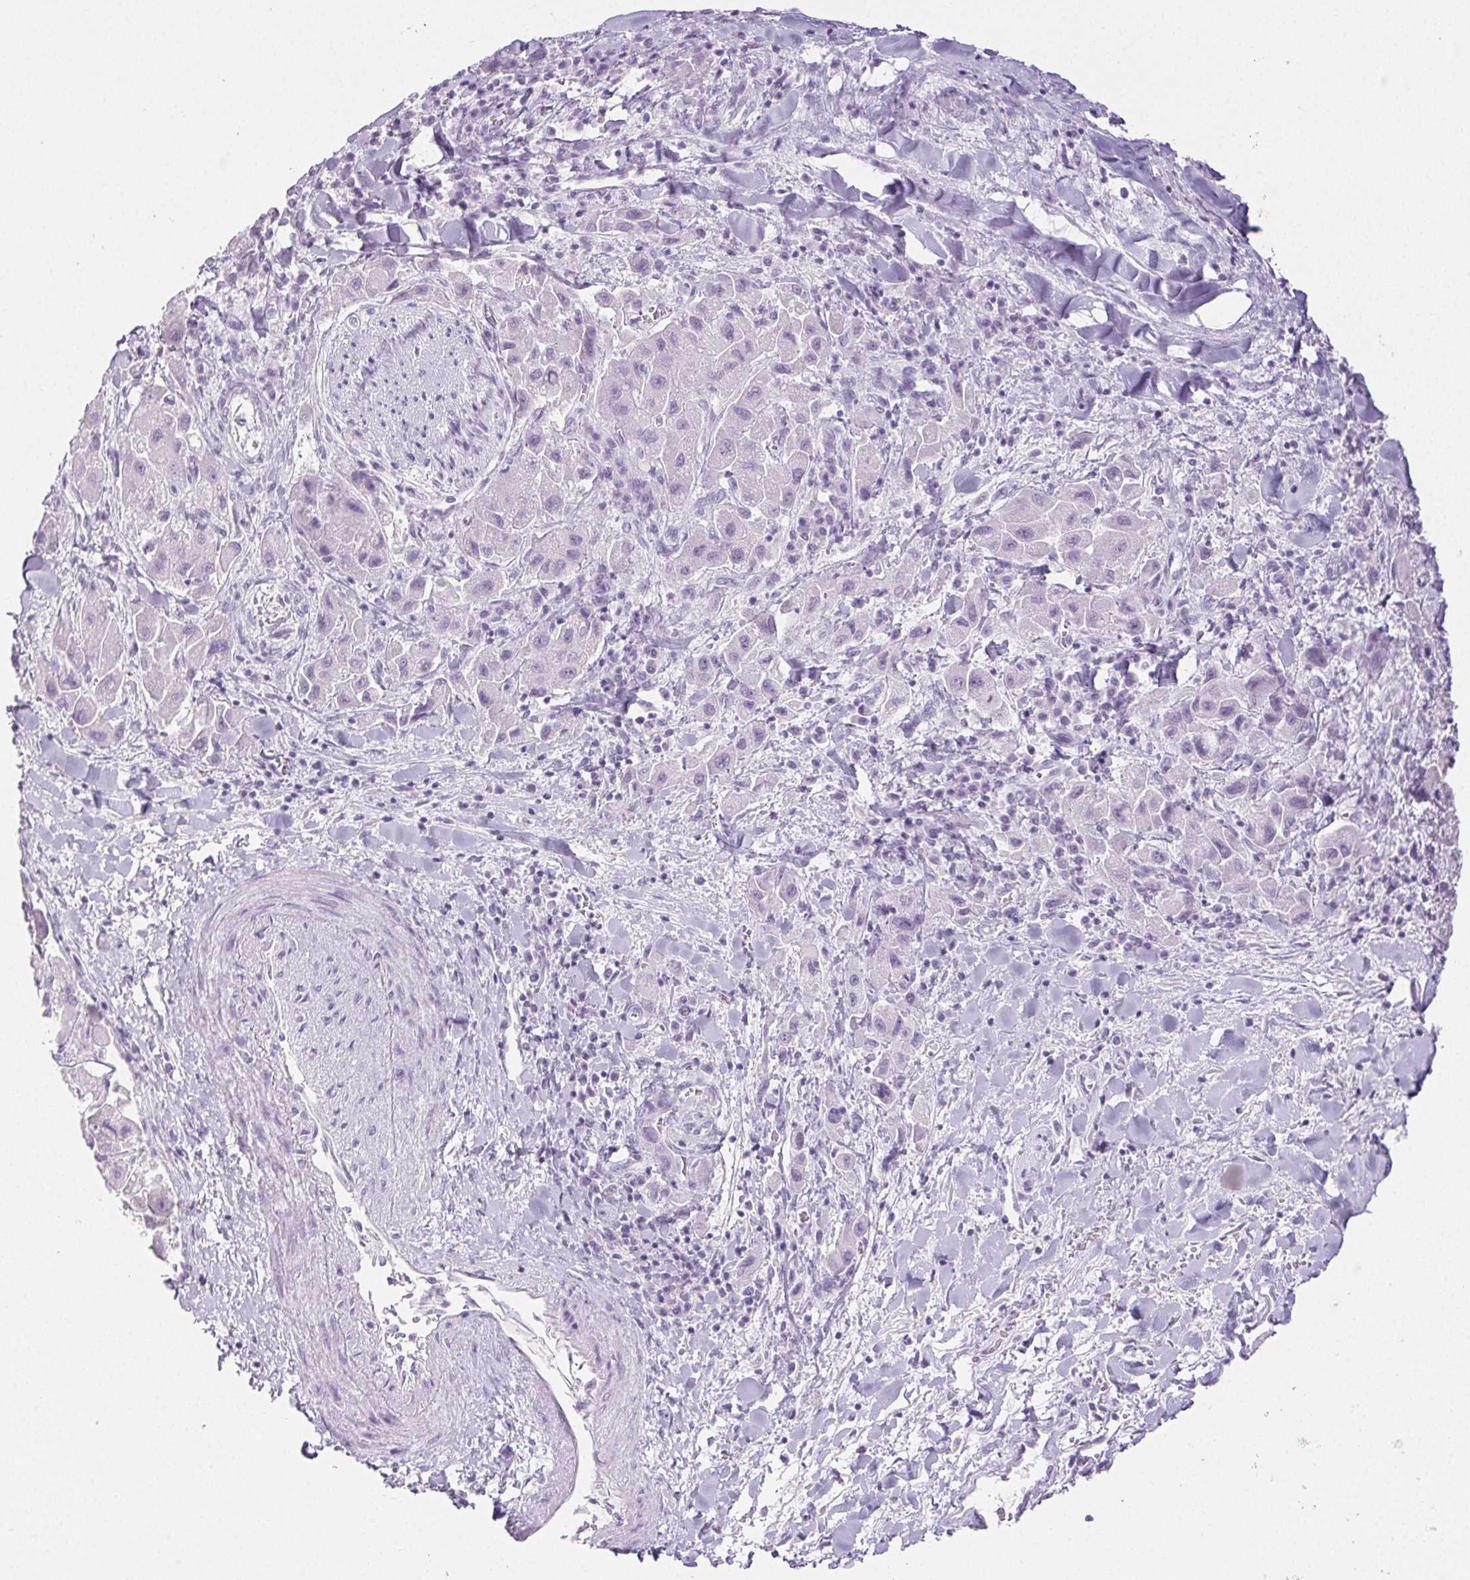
{"staining": {"intensity": "negative", "quantity": "none", "location": "none"}, "tissue": "liver cancer", "cell_type": "Tumor cells", "image_type": "cancer", "snomed": [{"axis": "morphology", "description": "Carcinoma, Hepatocellular, NOS"}, {"axis": "topography", "description": "Liver"}], "caption": "Liver cancer was stained to show a protein in brown. There is no significant positivity in tumor cells.", "gene": "PI3", "patient": {"sex": "male", "age": 24}}